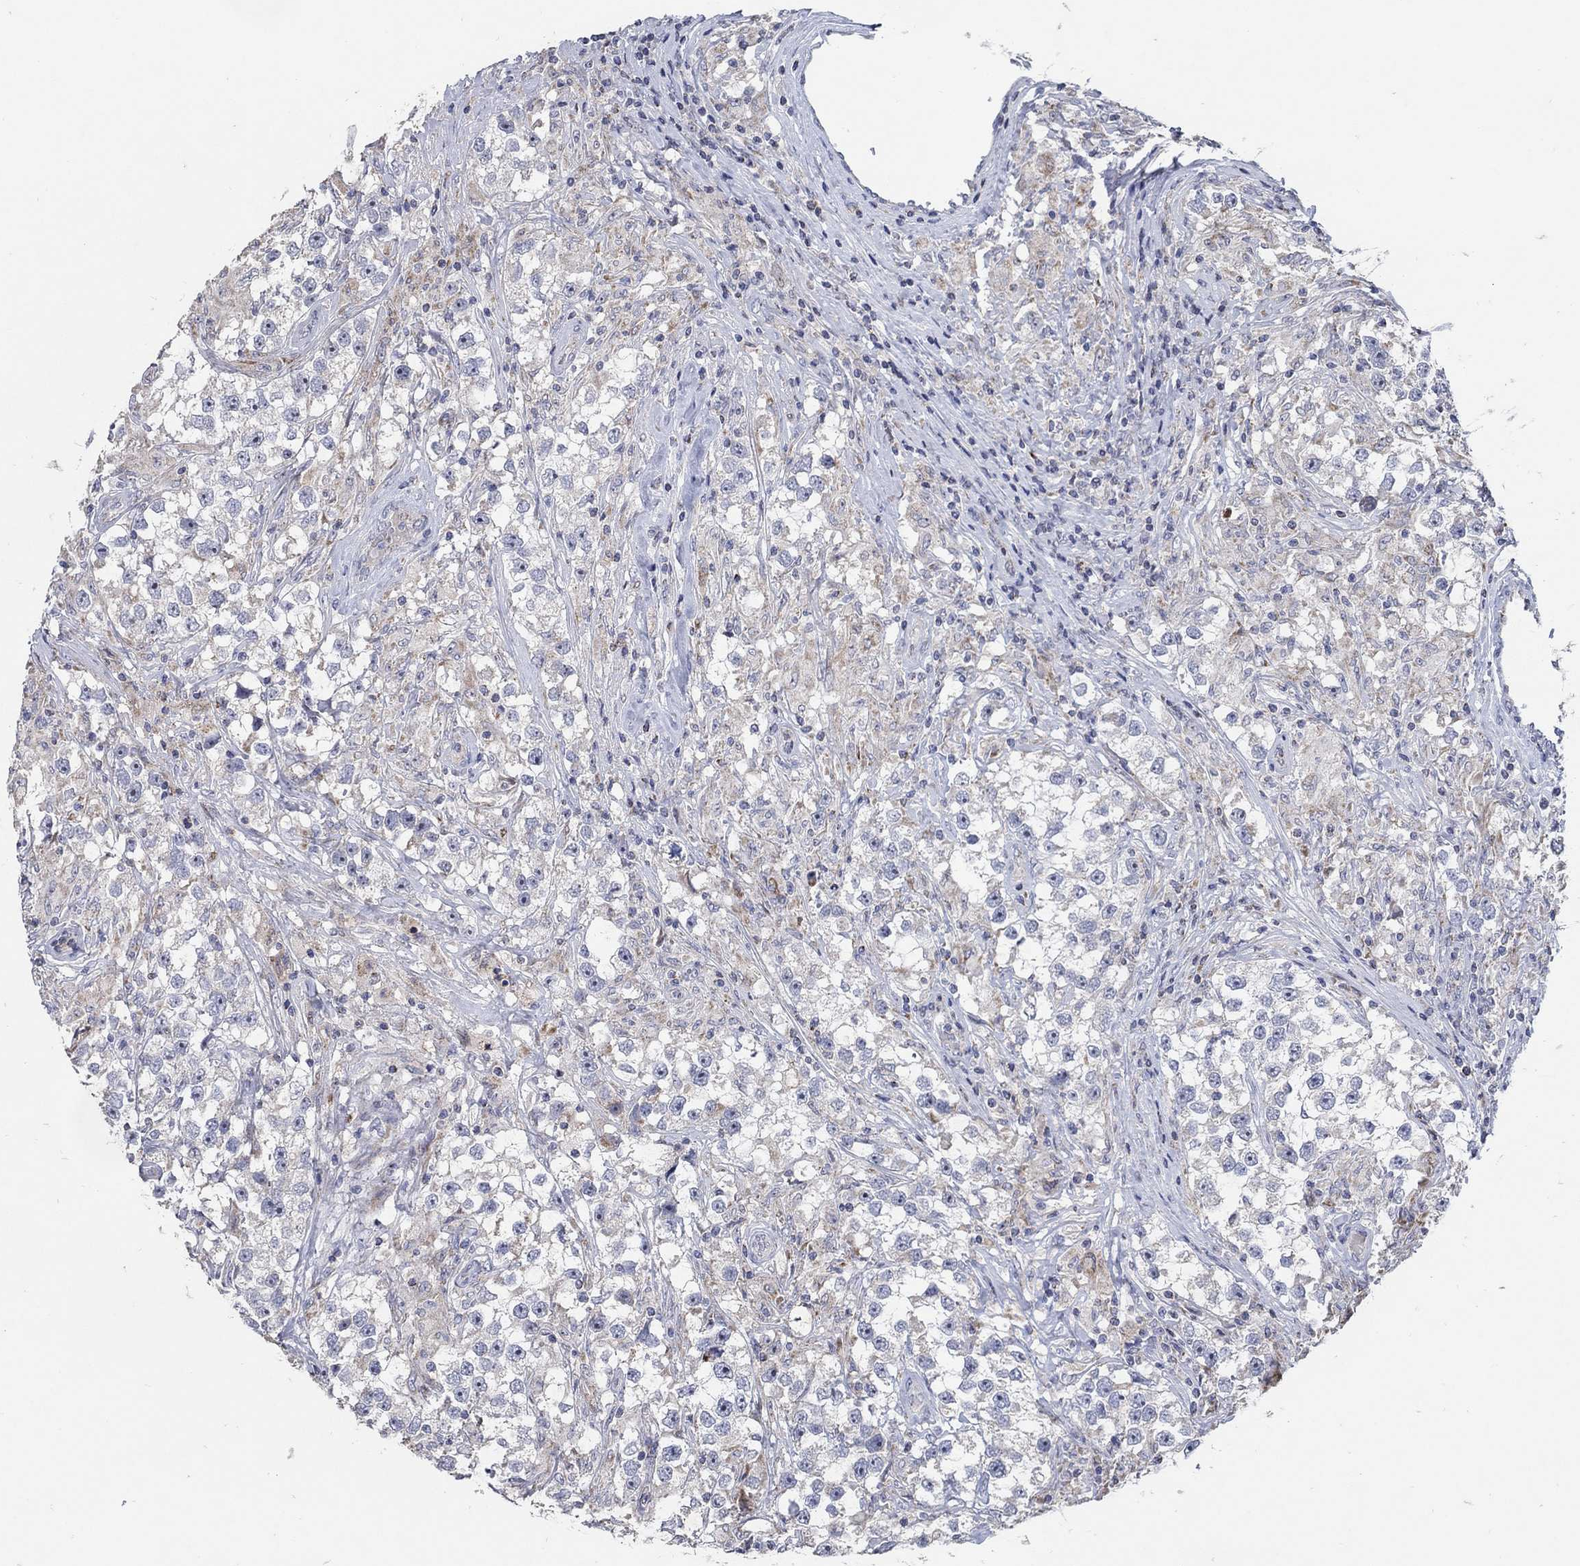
{"staining": {"intensity": "weak", "quantity": "25%-75%", "location": "cytoplasmic/membranous"}, "tissue": "testis cancer", "cell_type": "Tumor cells", "image_type": "cancer", "snomed": [{"axis": "morphology", "description": "Seminoma, NOS"}, {"axis": "topography", "description": "Testis"}], "caption": "An immunohistochemistry histopathology image of neoplastic tissue is shown. Protein staining in brown highlights weak cytoplasmic/membranous positivity in testis cancer within tumor cells.", "gene": "HMX2", "patient": {"sex": "male", "age": 46}}